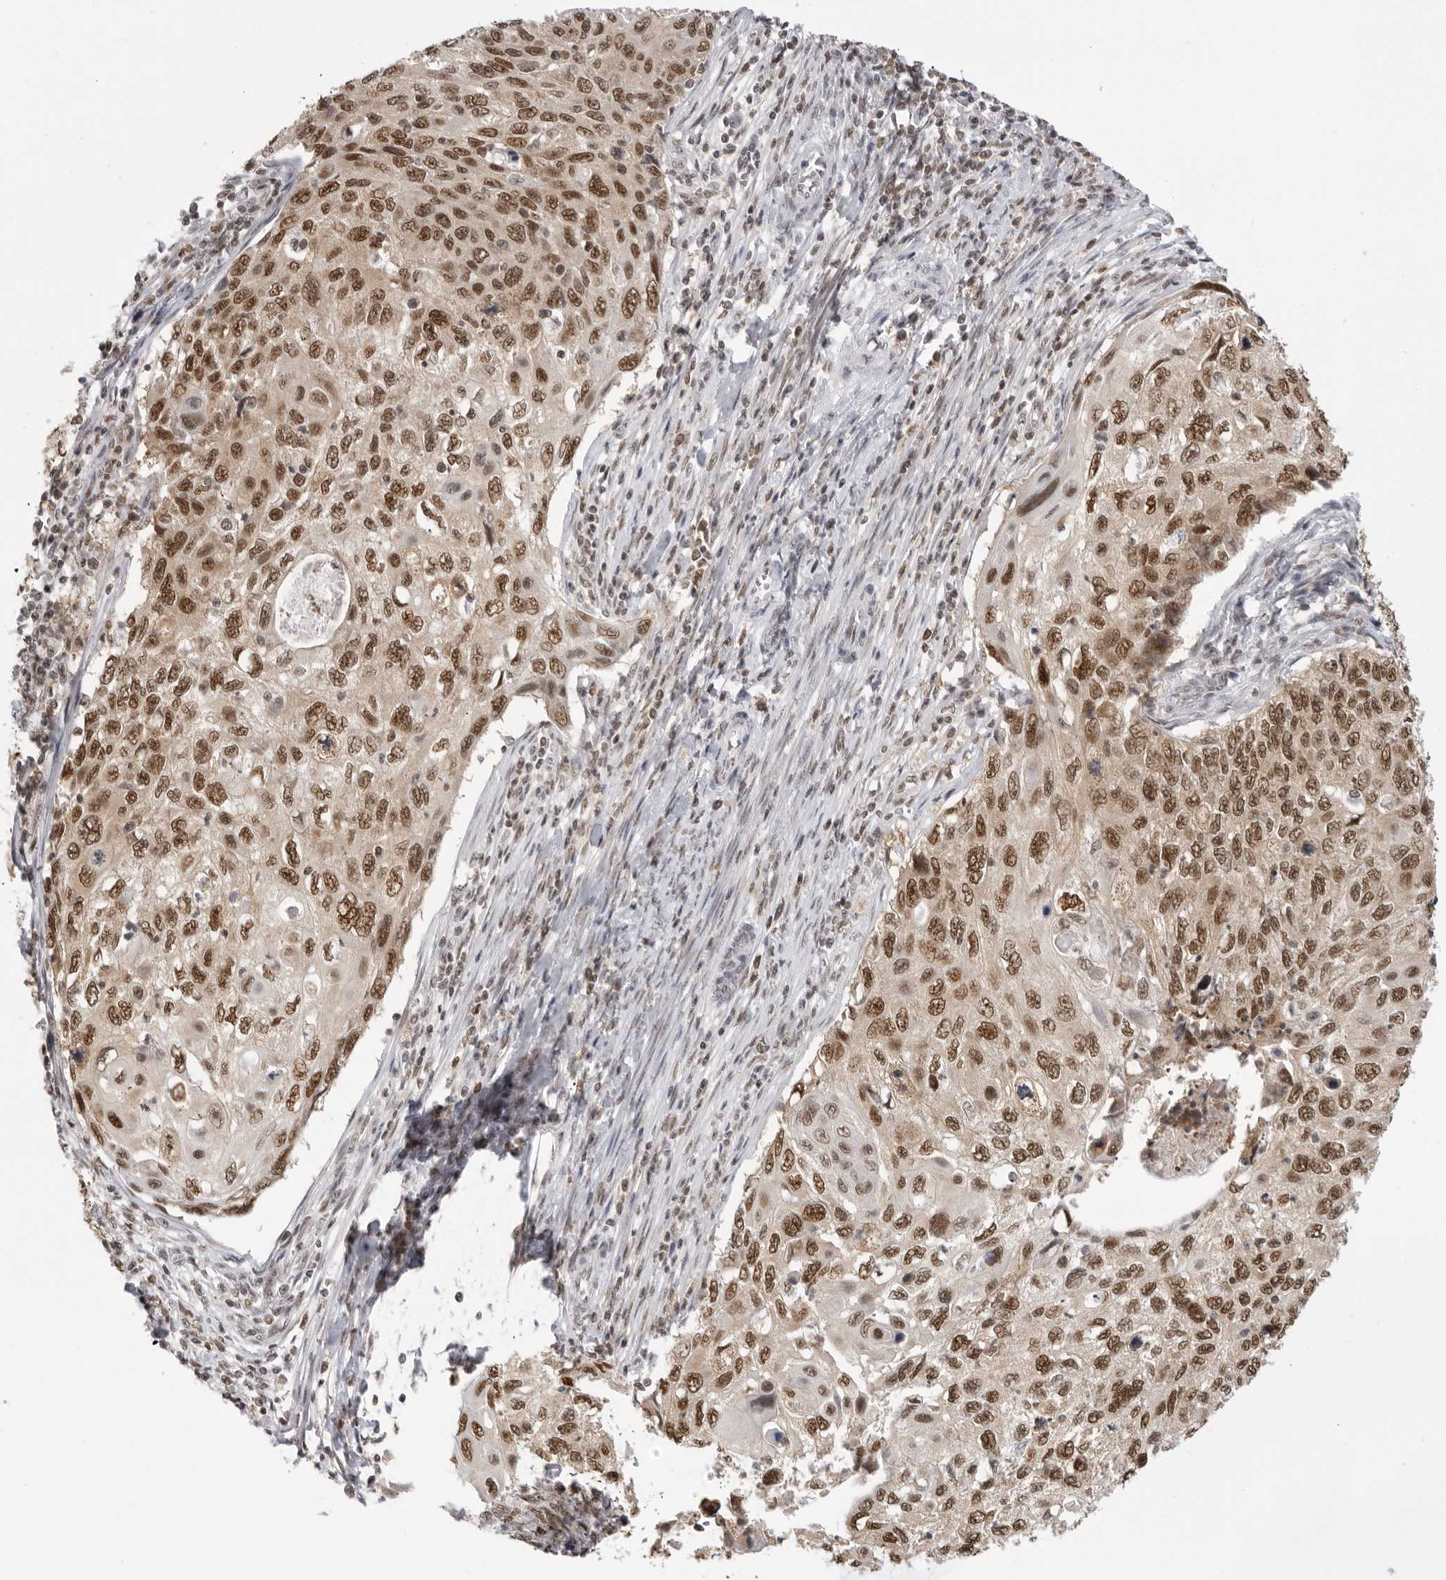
{"staining": {"intensity": "strong", "quantity": ">75%", "location": "nuclear"}, "tissue": "cervical cancer", "cell_type": "Tumor cells", "image_type": "cancer", "snomed": [{"axis": "morphology", "description": "Squamous cell carcinoma, NOS"}, {"axis": "topography", "description": "Cervix"}], "caption": "This histopathology image shows immunohistochemistry staining of human cervical cancer, with high strong nuclear positivity in about >75% of tumor cells.", "gene": "RPA2", "patient": {"sex": "female", "age": 70}}